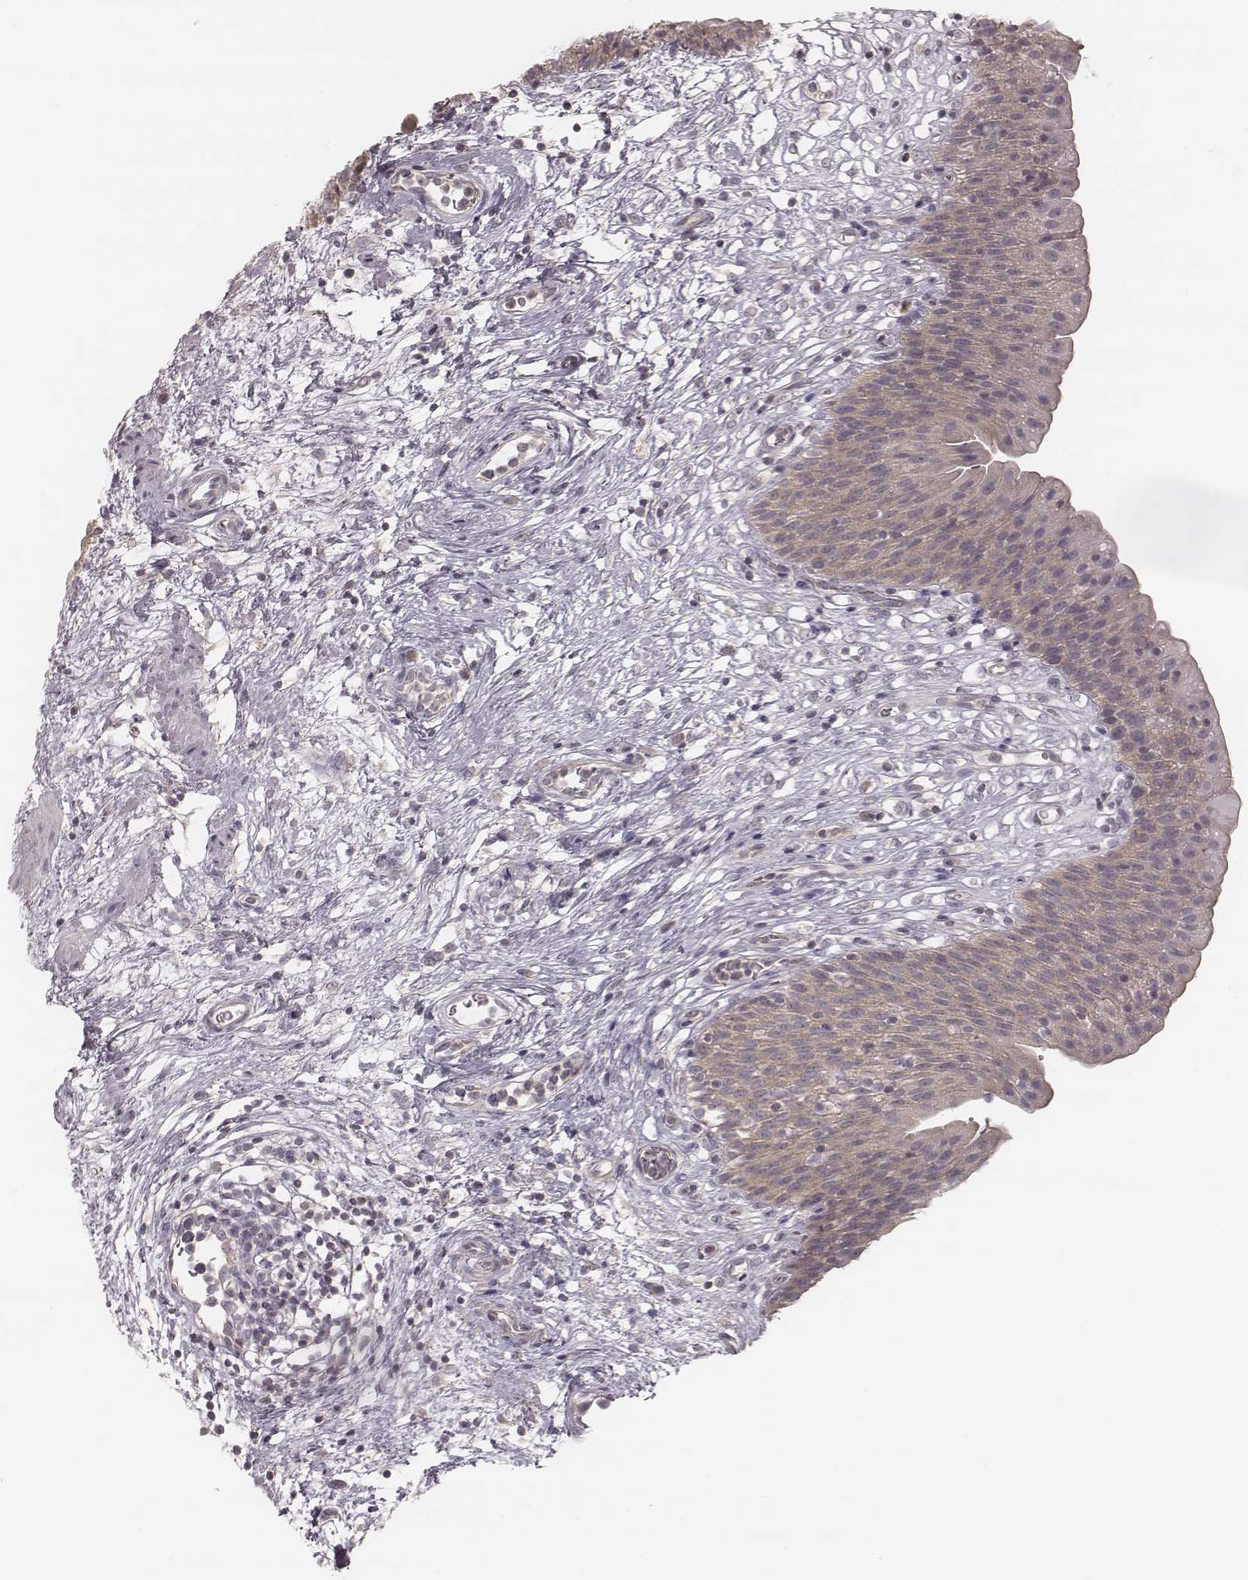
{"staining": {"intensity": "weak", "quantity": ">75%", "location": "cytoplasmic/membranous"}, "tissue": "urinary bladder", "cell_type": "Urothelial cells", "image_type": "normal", "snomed": [{"axis": "morphology", "description": "Normal tissue, NOS"}, {"axis": "topography", "description": "Urinary bladder"}], "caption": "Immunohistochemical staining of normal human urinary bladder shows >75% levels of weak cytoplasmic/membranous protein expression in about >75% of urothelial cells. Using DAB (brown) and hematoxylin (blue) stains, captured at high magnification using brightfield microscopy.", "gene": "TDRD5", "patient": {"sex": "male", "age": 76}}